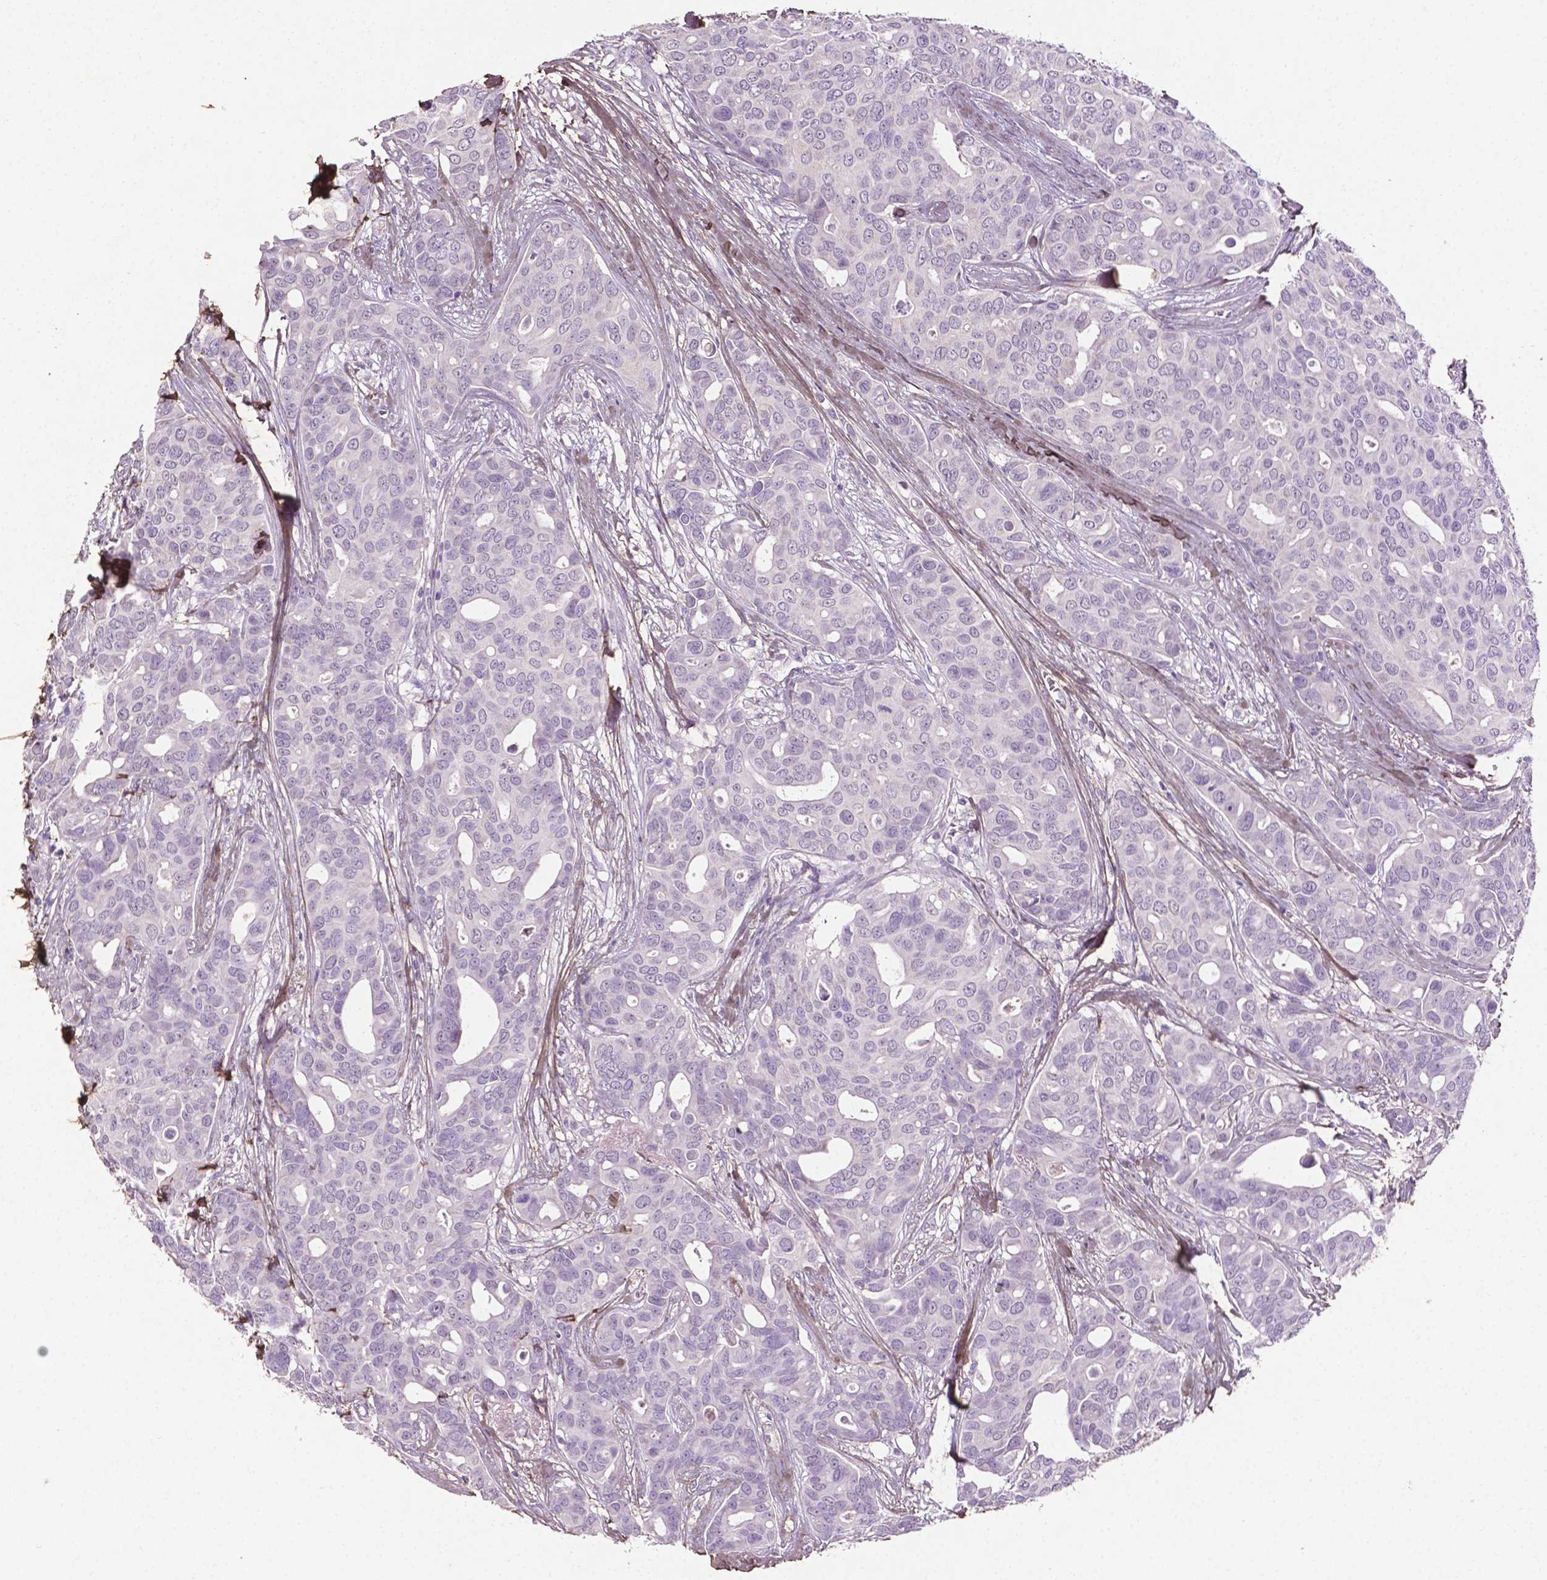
{"staining": {"intensity": "negative", "quantity": "none", "location": "none"}, "tissue": "breast cancer", "cell_type": "Tumor cells", "image_type": "cancer", "snomed": [{"axis": "morphology", "description": "Duct carcinoma"}, {"axis": "topography", "description": "Breast"}], "caption": "A high-resolution image shows IHC staining of breast infiltrating ductal carcinoma, which displays no significant positivity in tumor cells.", "gene": "DLG2", "patient": {"sex": "female", "age": 54}}